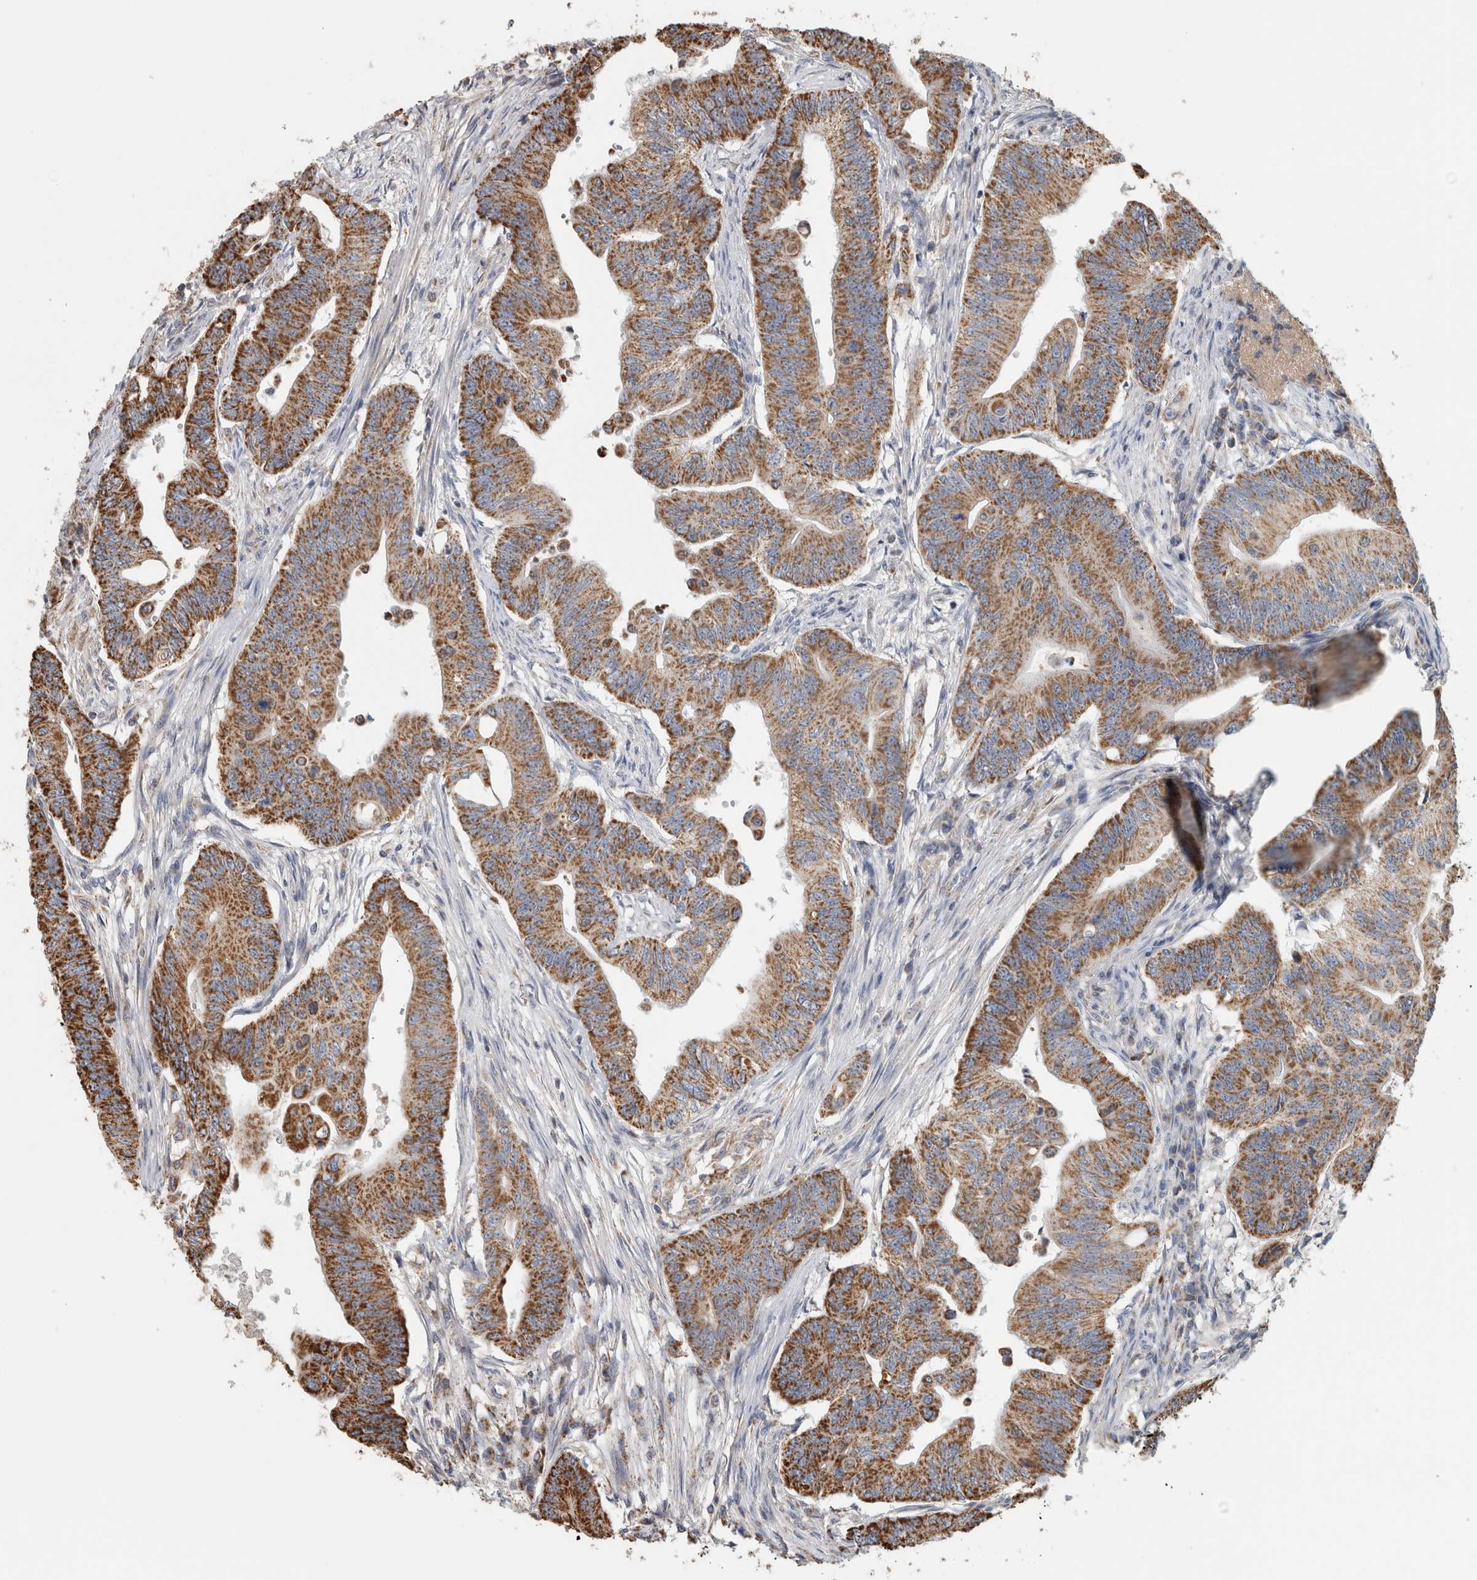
{"staining": {"intensity": "strong", "quantity": ">75%", "location": "cytoplasmic/membranous"}, "tissue": "colorectal cancer", "cell_type": "Tumor cells", "image_type": "cancer", "snomed": [{"axis": "morphology", "description": "Adenoma, NOS"}, {"axis": "morphology", "description": "Adenocarcinoma, NOS"}, {"axis": "topography", "description": "Colon"}], "caption": "DAB immunohistochemical staining of colorectal cancer (adenoma) displays strong cytoplasmic/membranous protein positivity in about >75% of tumor cells. Nuclei are stained in blue.", "gene": "ST8SIA1", "patient": {"sex": "male", "age": 79}}